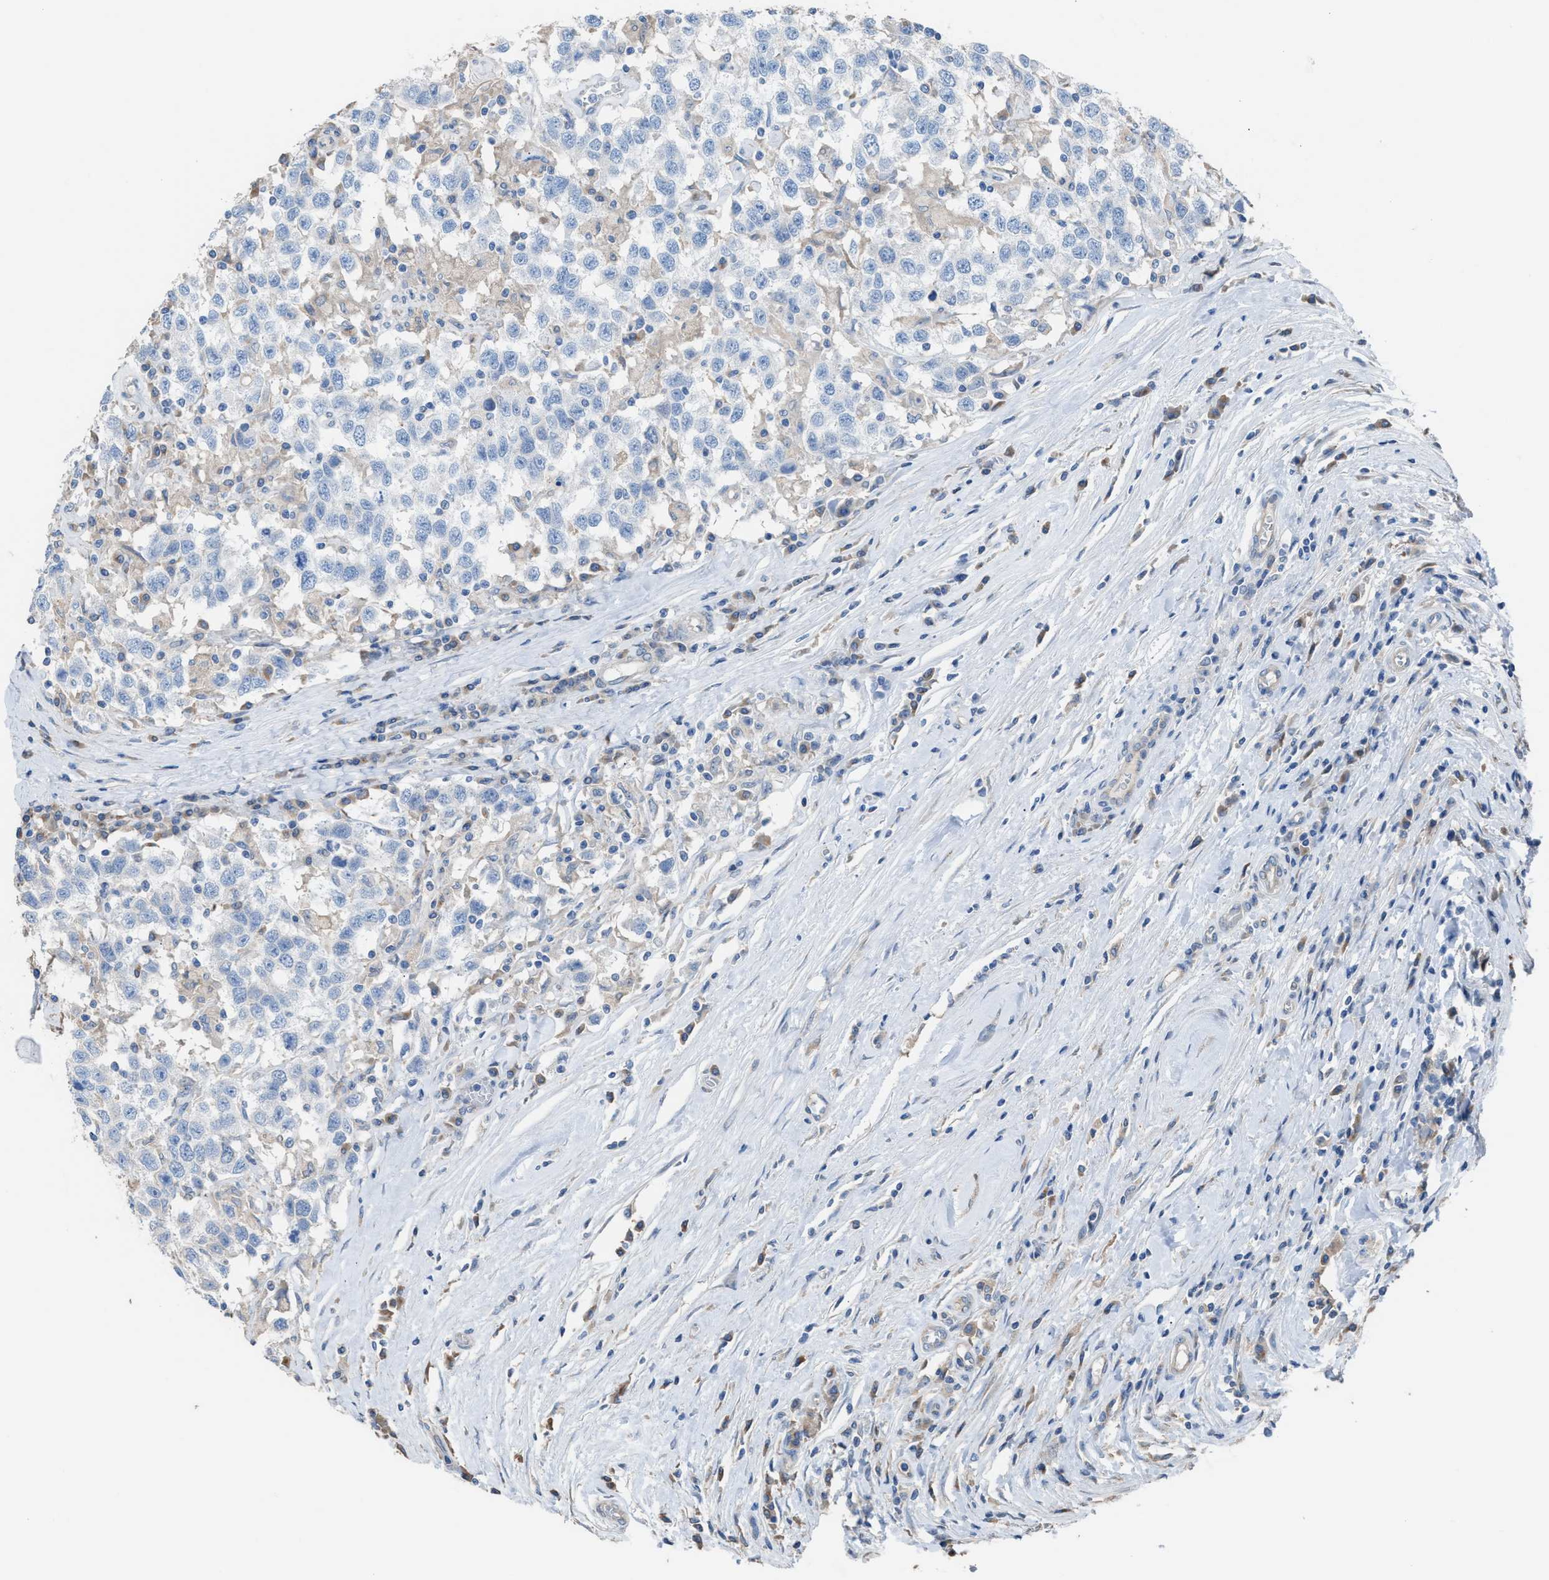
{"staining": {"intensity": "negative", "quantity": "none", "location": "none"}, "tissue": "testis cancer", "cell_type": "Tumor cells", "image_type": "cancer", "snomed": [{"axis": "morphology", "description": "Seminoma, NOS"}, {"axis": "topography", "description": "Testis"}], "caption": "The immunohistochemistry photomicrograph has no significant expression in tumor cells of testis cancer tissue.", "gene": "NQO2", "patient": {"sex": "male", "age": 41}}